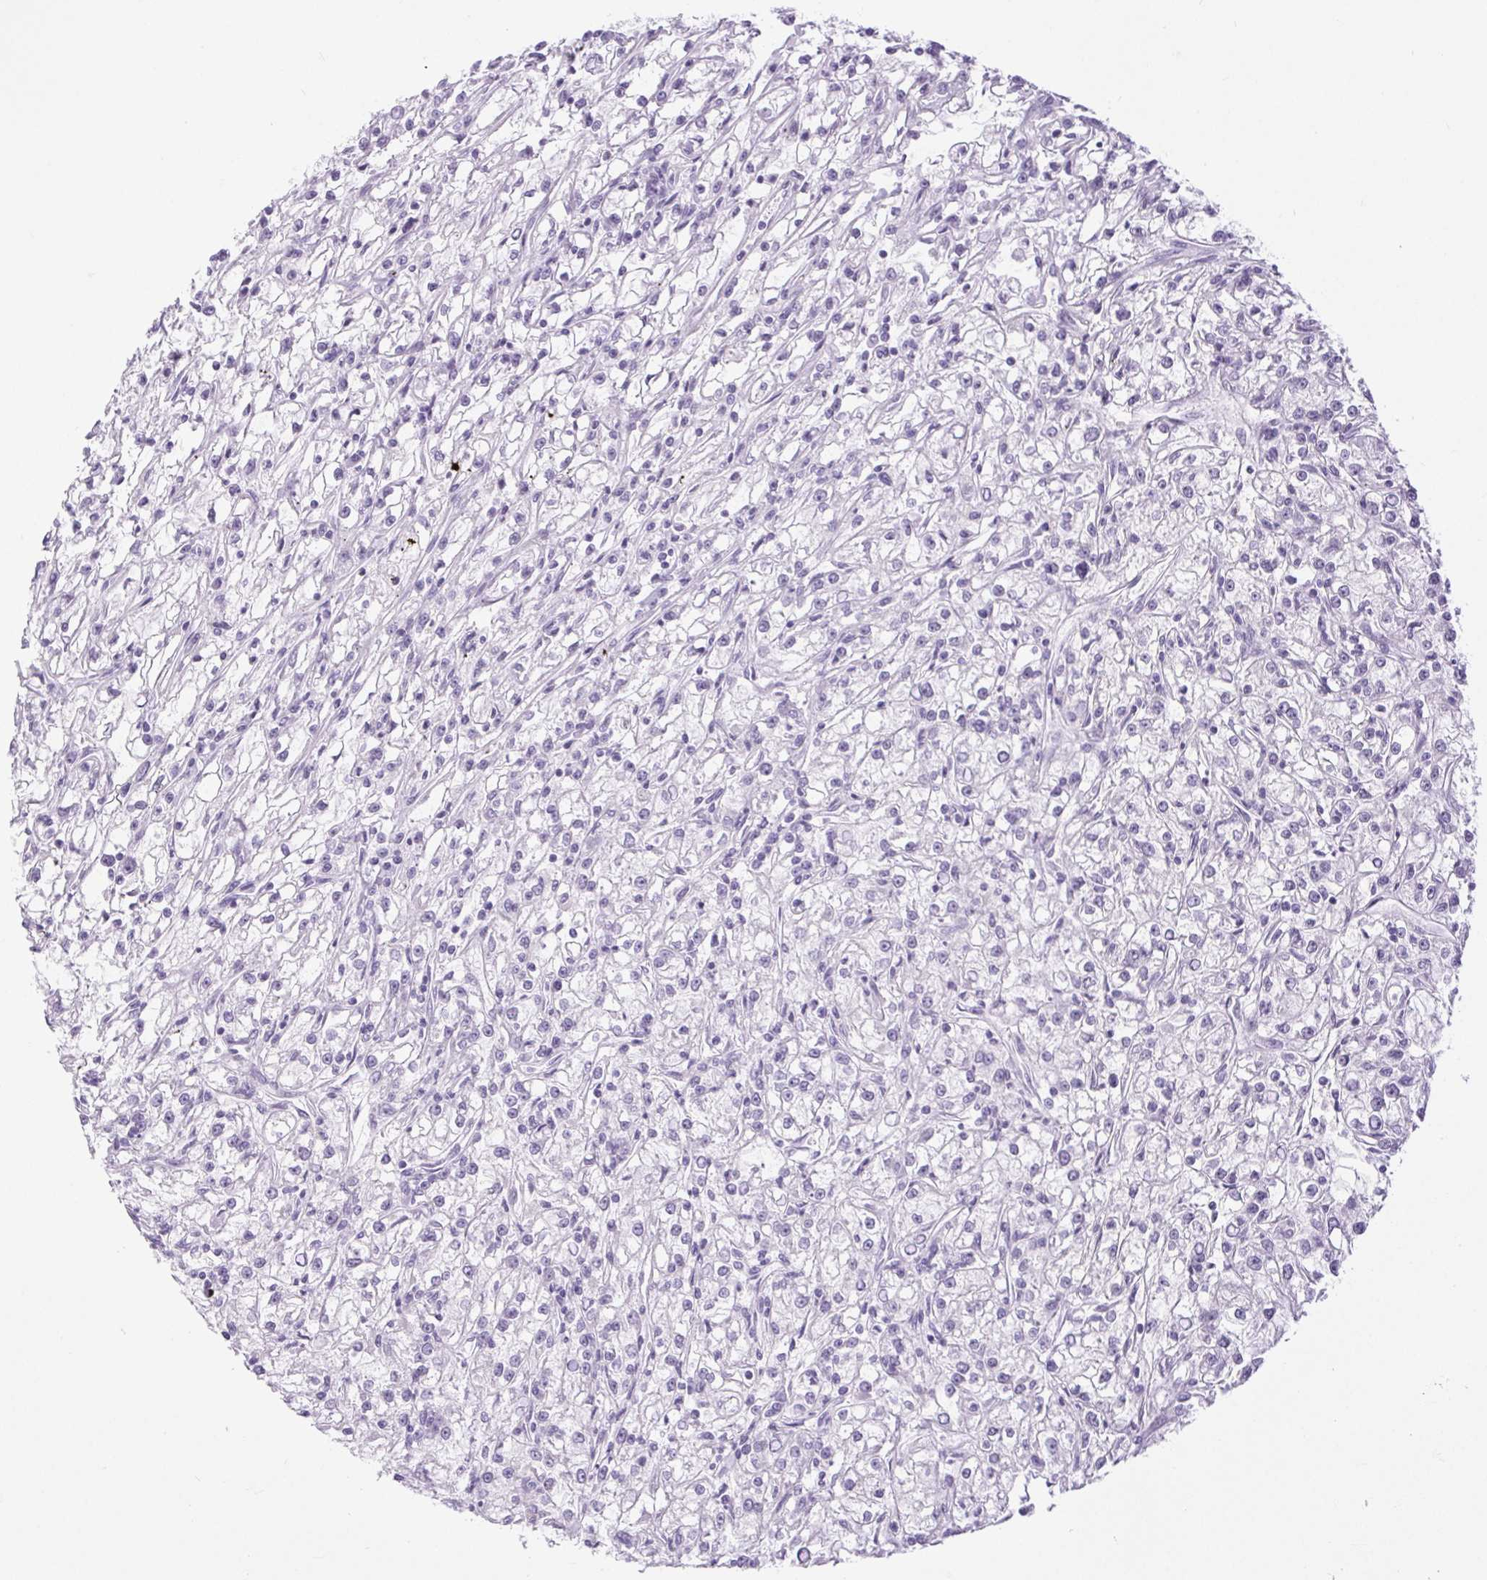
{"staining": {"intensity": "negative", "quantity": "none", "location": "none"}, "tissue": "renal cancer", "cell_type": "Tumor cells", "image_type": "cancer", "snomed": [{"axis": "morphology", "description": "Adenocarcinoma, NOS"}, {"axis": "topography", "description": "Kidney"}], "caption": "Renal cancer was stained to show a protein in brown. There is no significant staining in tumor cells.", "gene": "BCAS1", "patient": {"sex": "female", "age": 59}}